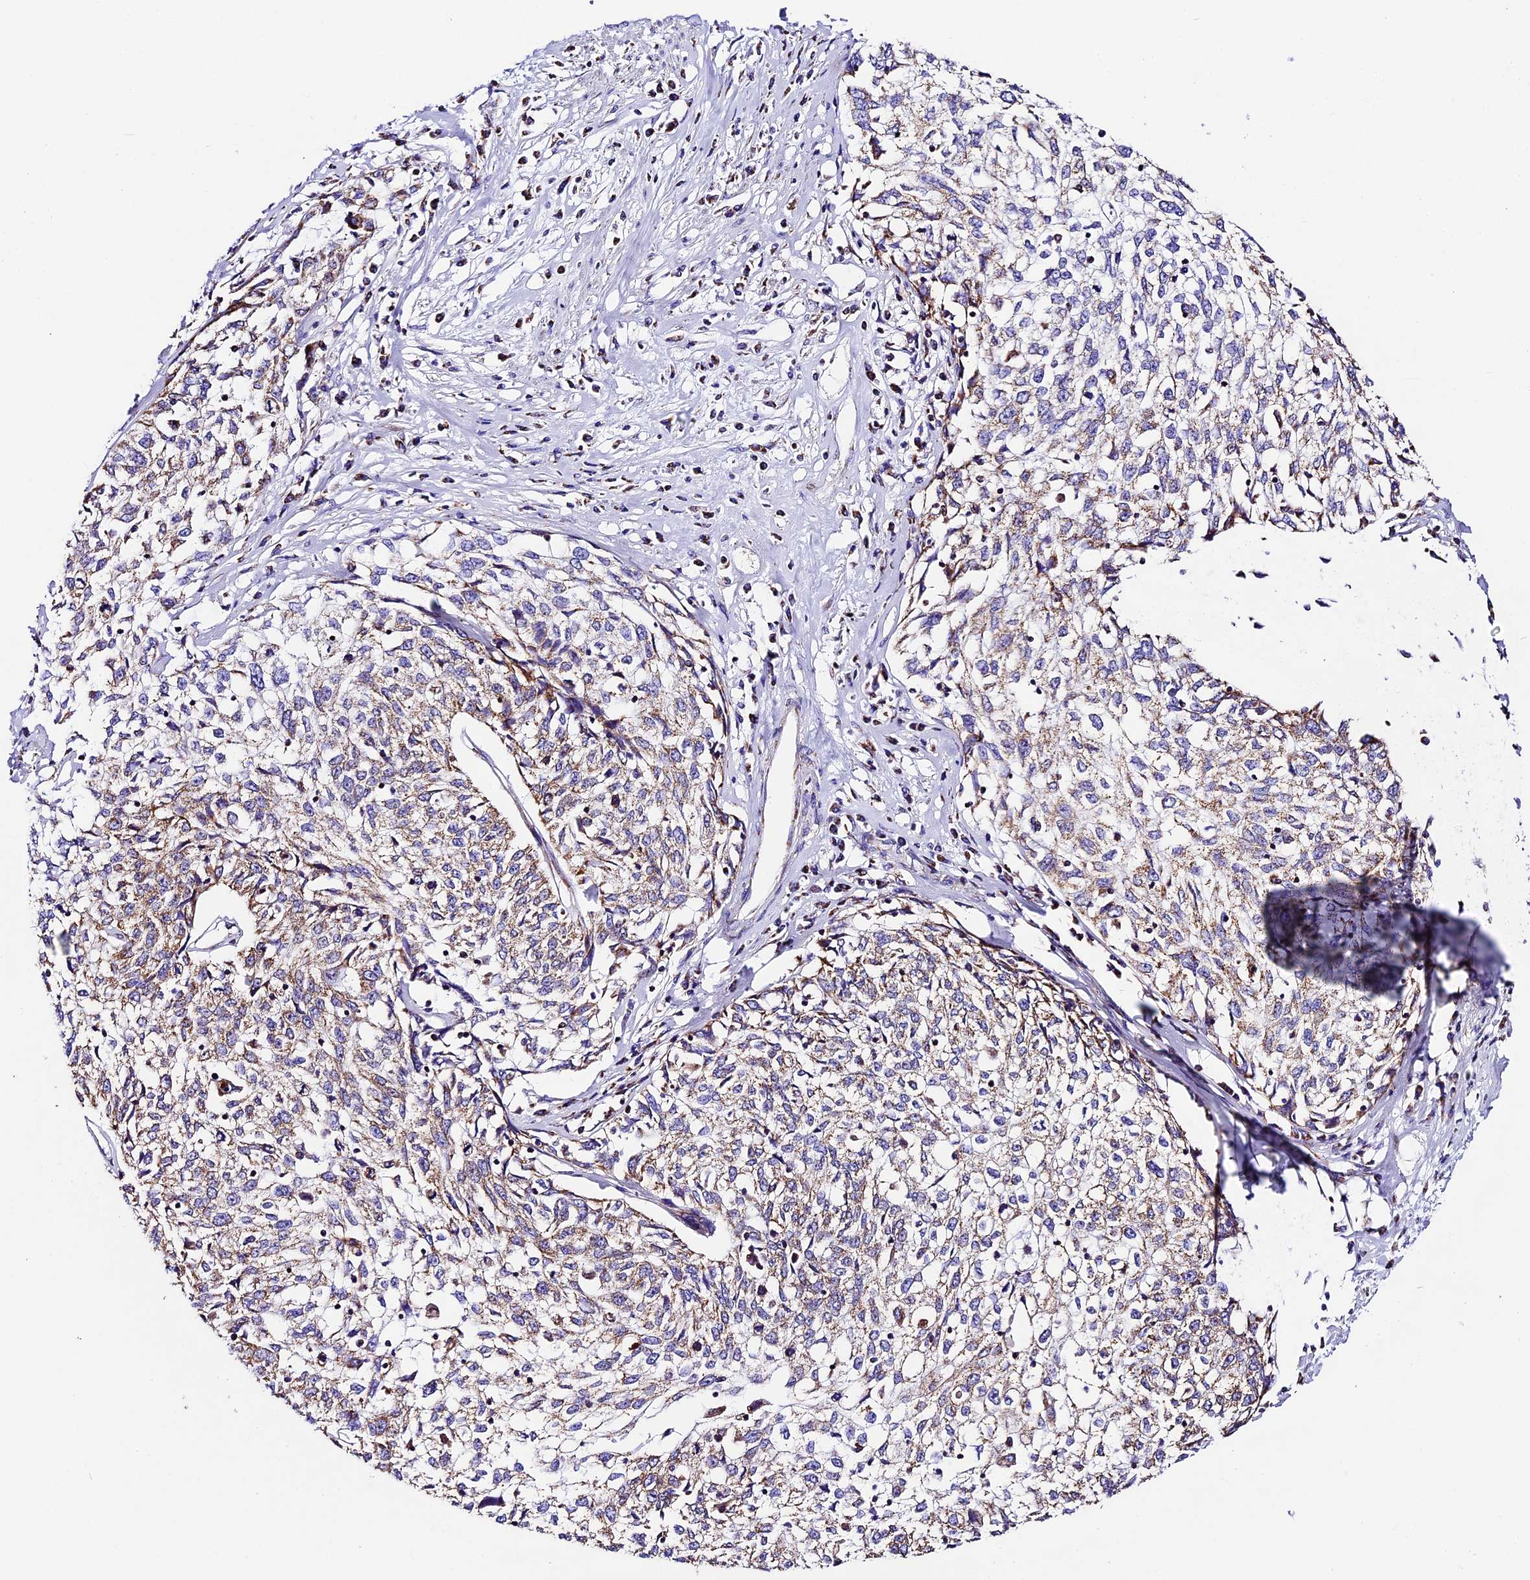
{"staining": {"intensity": "moderate", "quantity": ">75%", "location": "cytoplasmic/membranous"}, "tissue": "cervical cancer", "cell_type": "Tumor cells", "image_type": "cancer", "snomed": [{"axis": "morphology", "description": "Squamous cell carcinoma, NOS"}, {"axis": "topography", "description": "Cervix"}], "caption": "A medium amount of moderate cytoplasmic/membranous expression is identified in about >75% of tumor cells in squamous cell carcinoma (cervical) tissue.", "gene": "DCAF5", "patient": {"sex": "female", "age": 57}}